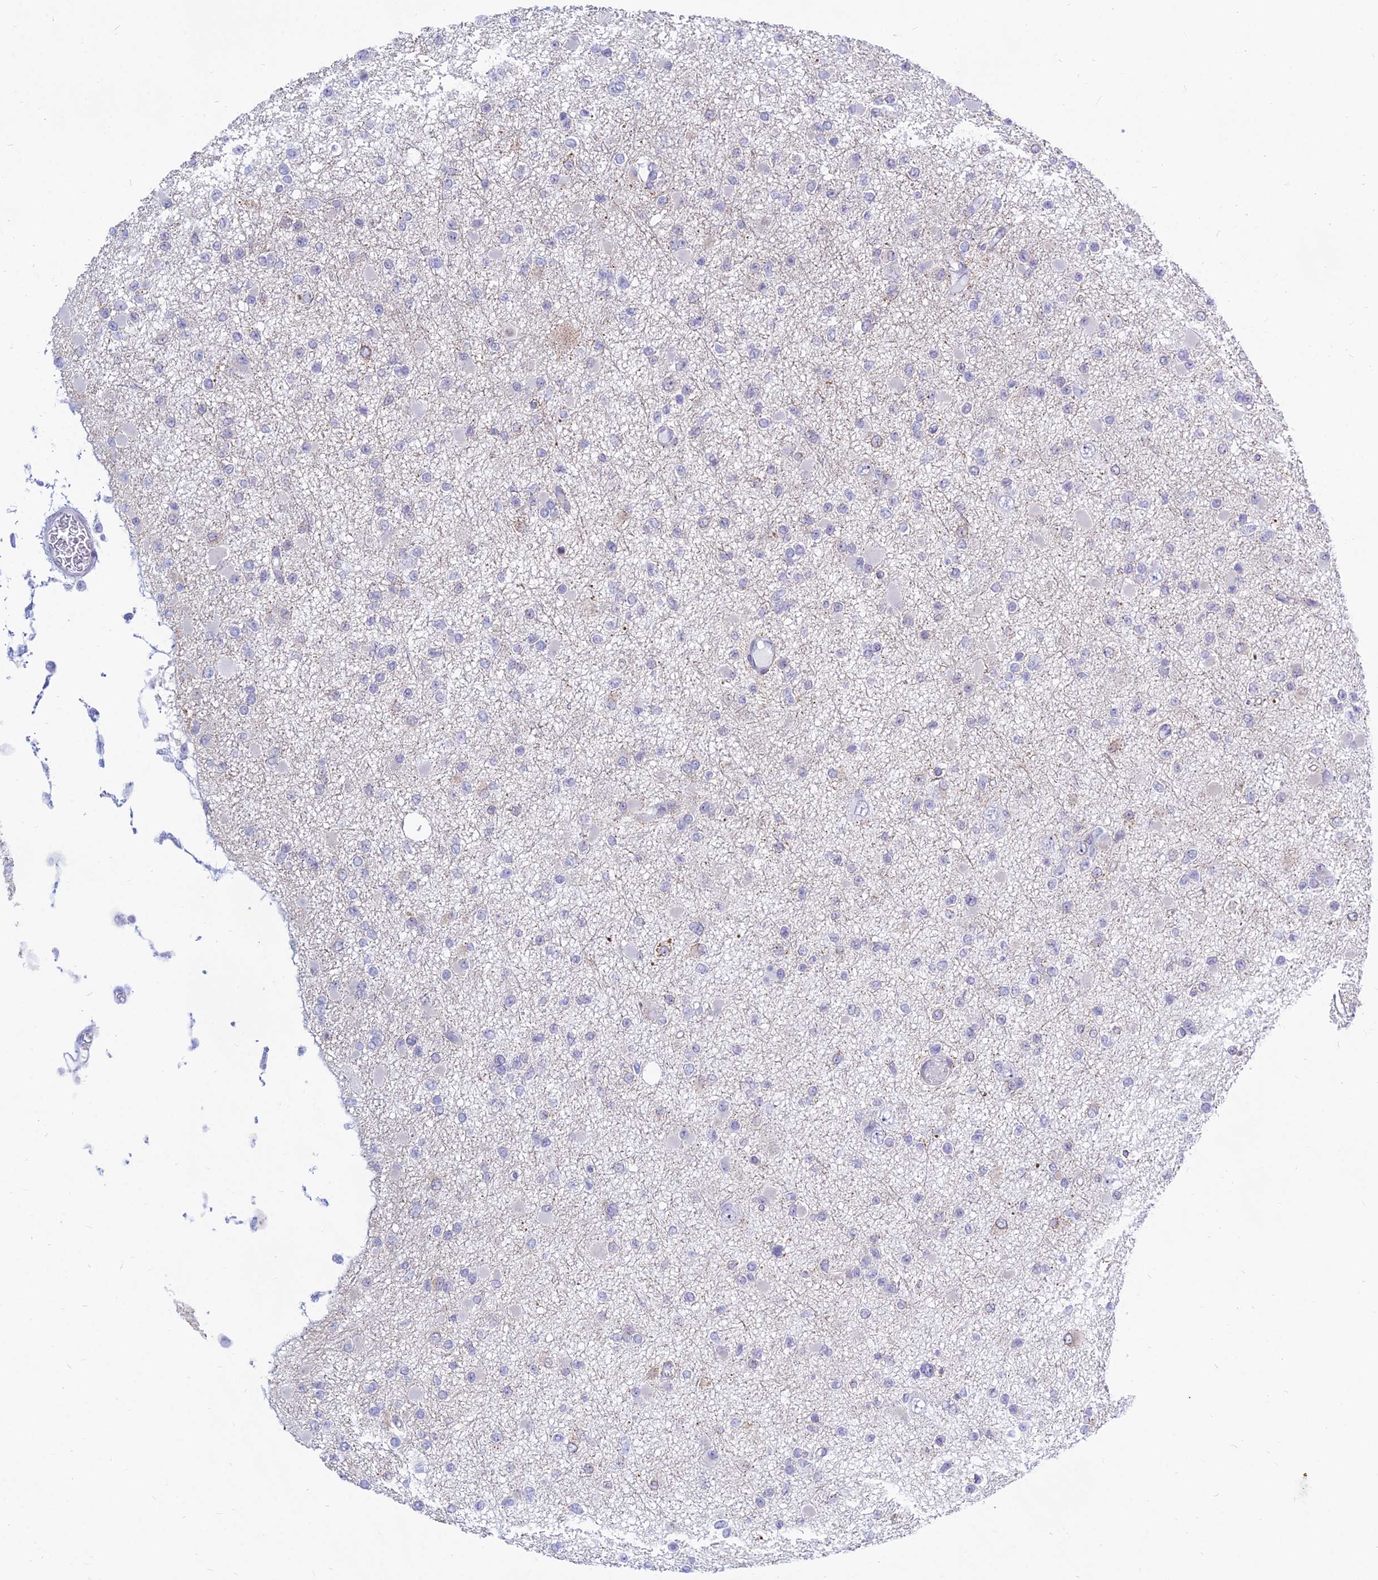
{"staining": {"intensity": "negative", "quantity": "none", "location": "none"}, "tissue": "glioma", "cell_type": "Tumor cells", "image_type": "cancer", "snomed": [{"axis": "morphology", "description": "Glioma, malignant, Low grade"}, {"axis": "topography", "description": "Brain"}], "caption": "This is an IHC histopathology image of human malignant glioma (low-grade). There is no expression in tumor cells.", "gene": "KRR1", "patient": {"sex": "female", "age": 22}}